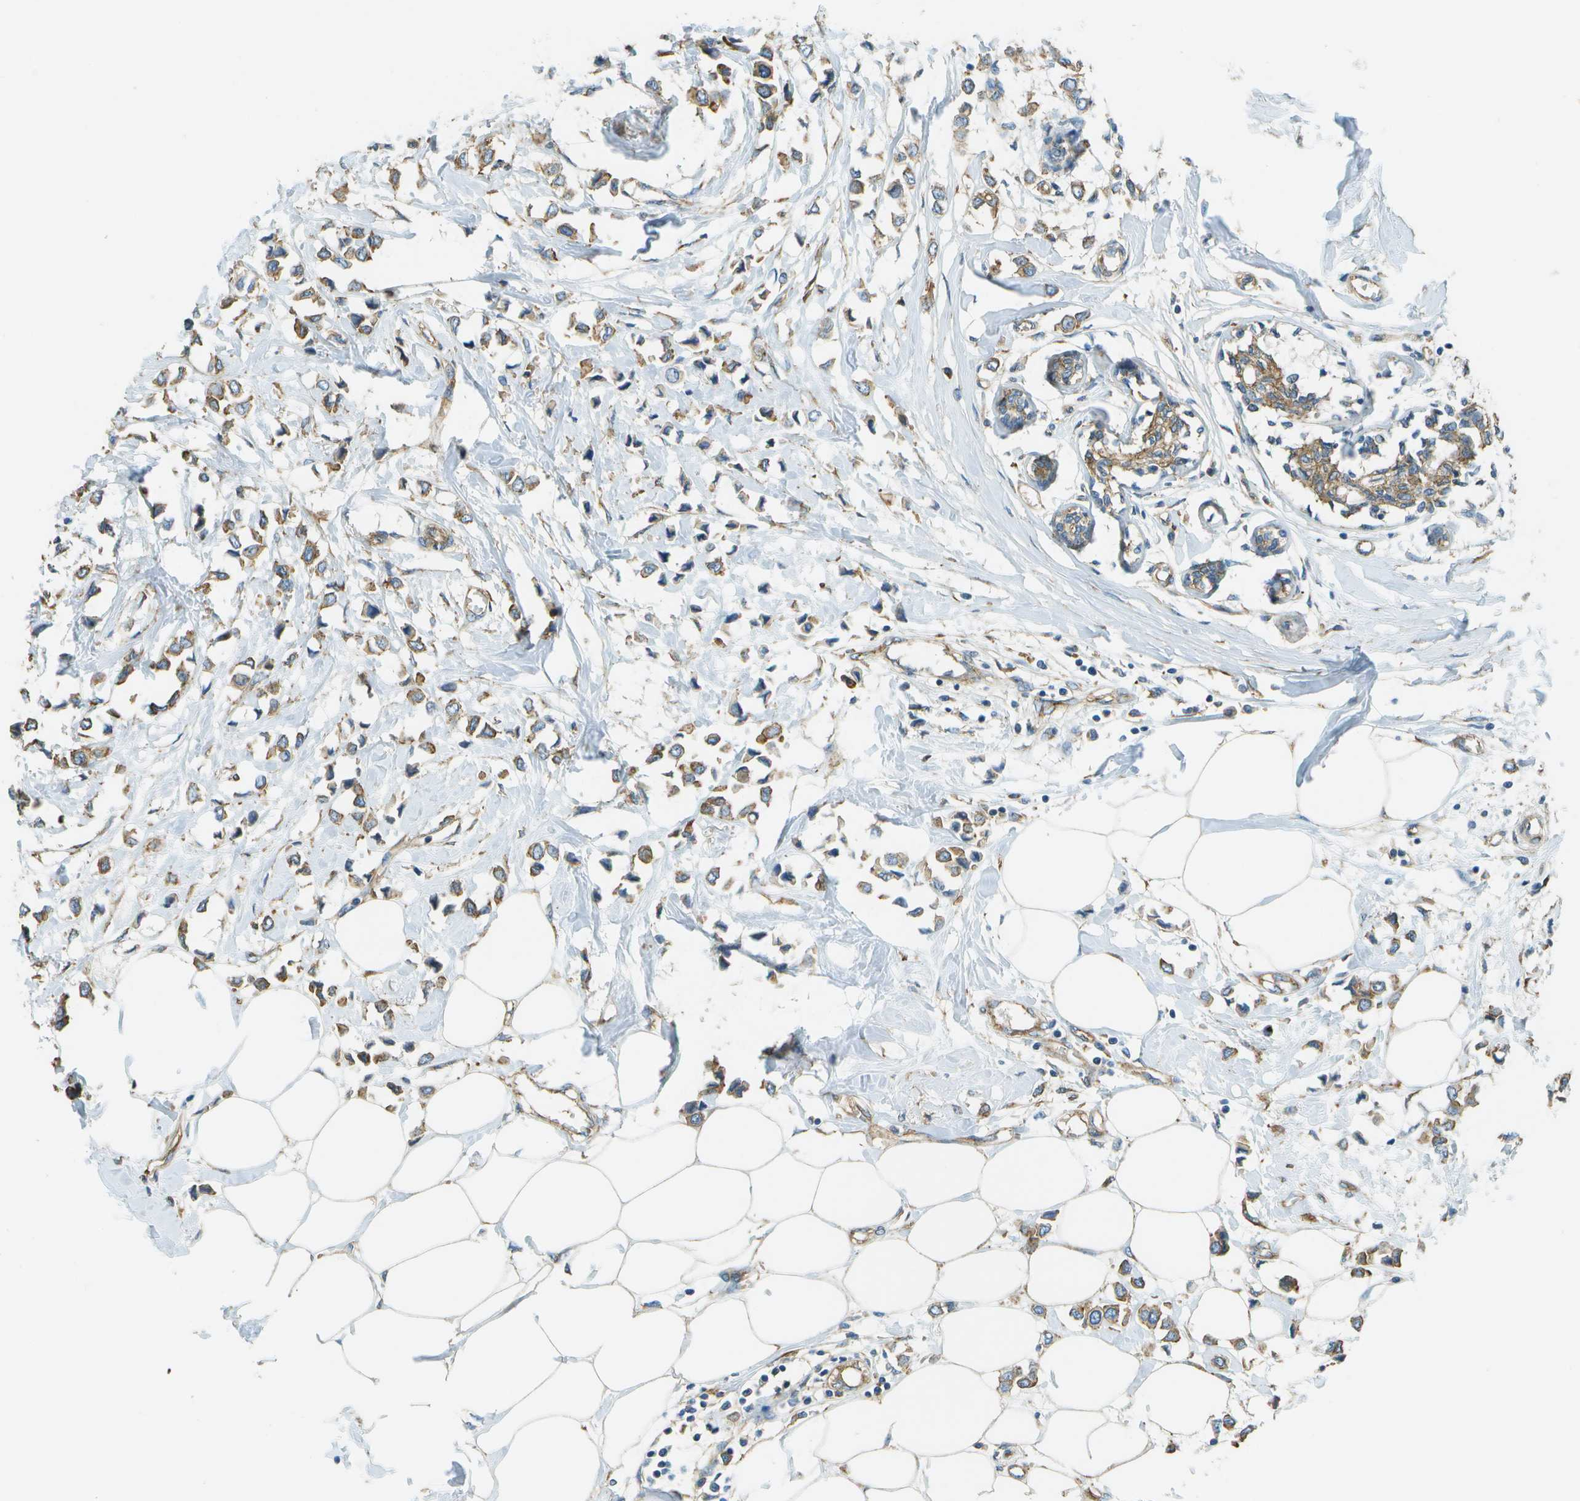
{"staining": {"intensity": "moderate", "quantity": ">75%", "location": "cytoplasmic/membranous"}, "tissue": "breast cancer", "cell_type": "Tumor cells", "image_type": "cancer", "snomed": [{"axis": "morphology", "description": "Lobular carcinoma"}, {"axis": "topography", "description": "Breast"}], "caption": "Immunohistochemistry (IHC) (DAB) staining of human lobular carcinoma (breast) demonstrates moderate cytoplasmic/membranous protein expression in approximately >75% of tumor cells. (DAB IHC with brightfield microscopy, high magnification).", "gene": "CLTC", "patient": {"sex": "female", "age": 51}}